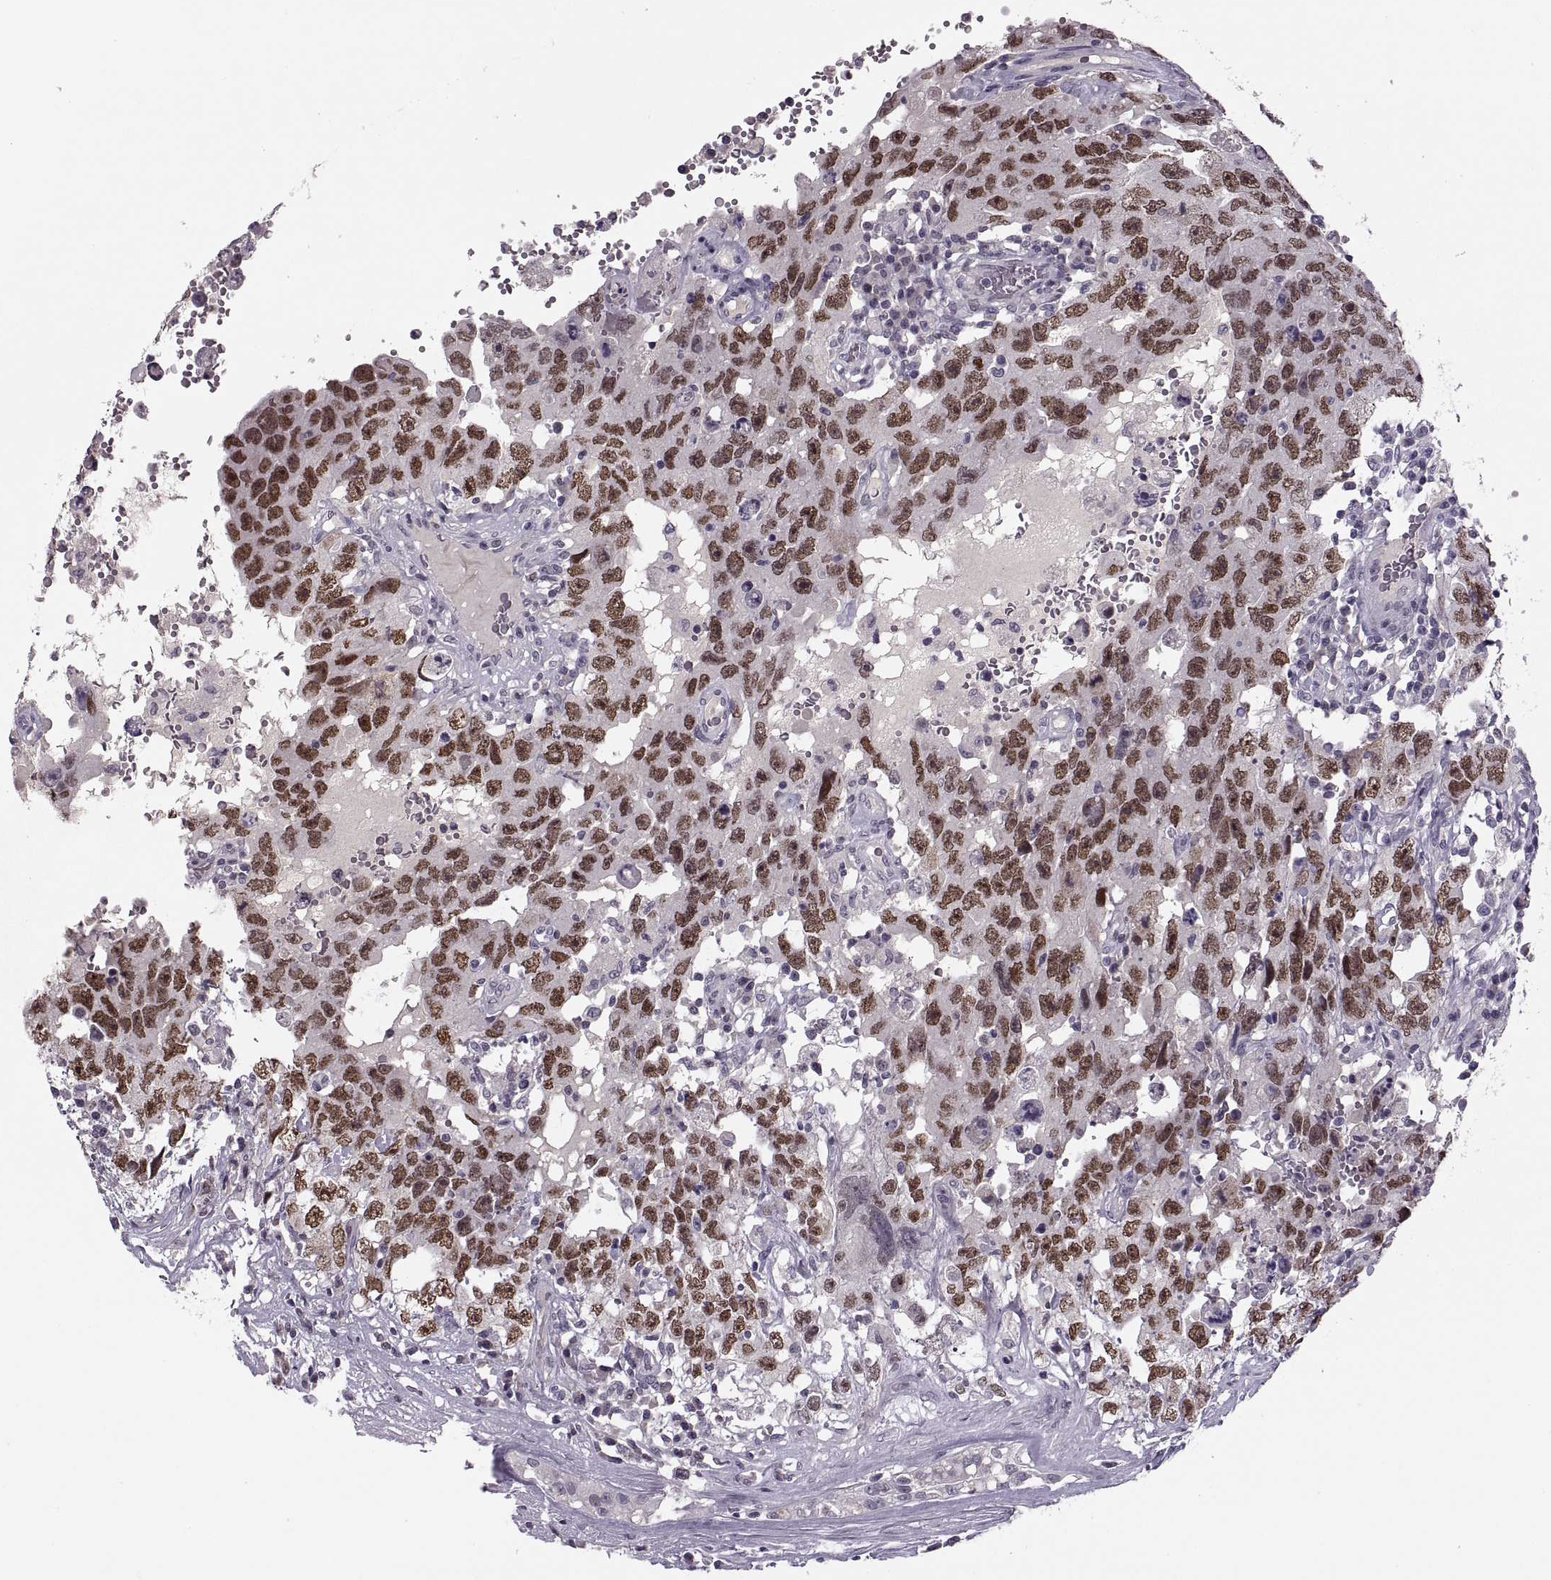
{"staining": {"intensity": "moderate", "quantity": ">75%", "location": "nuclear"}, "tissue": "testis cancer", "cell_type": "Tumor cells", "image_type": "cancer", "snomed": [{"axis": "morphology", "description": "Carcinoma, Embryonal, NOS"}, {"axis": "topography", "description": "Testis"}], "caption": "This micrograph reveals immunohistochemistry (IHC) staining of human testis embryonal carcinoma, with medium moderate nuclear expression in approximately >75% of tumor cells.", "gene": "CACNA1F", "patient": {"sex": "male", "age": 26}}